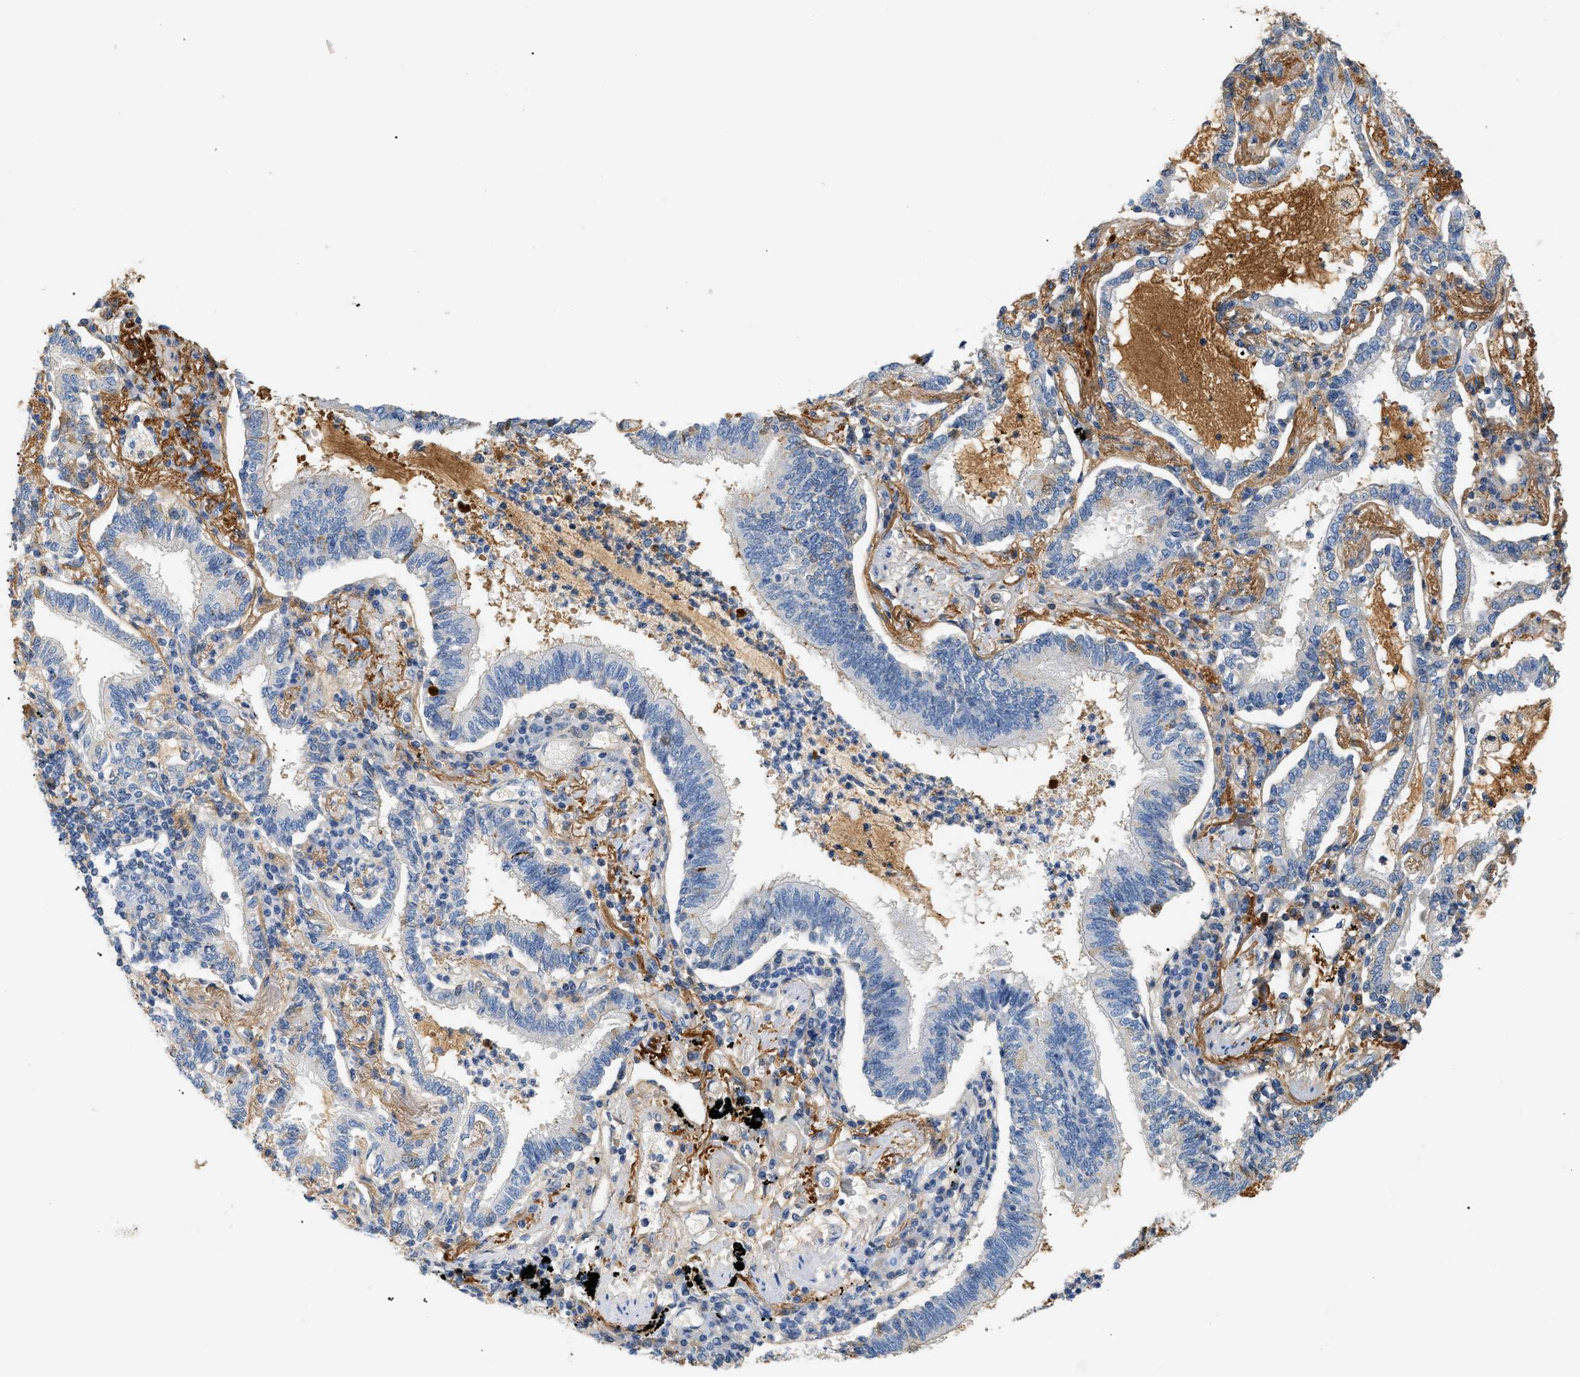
{"staining": {"intensity": "negative", "quantity": "none", "location": "none"}, "tissue": "lung cancer", "cell_type": "Tumor cells", "image_type": "cancer", "snomed": [{"axis": "morphology", "description": "Normal tissue, NOS"}, {"axis": "morphology", "description": "Adenocarcinoma, NOS"}, {"axis": "topography", "description": "Bronchus"}, {"axis": "topography", "description": "Lung"}], "caption": "An IHC photomicrograph of adenocarcinoma (lung) is shown. There is no staining in tumor cells of adenocarcinoma (lung). (DAB immunohistochemistry (IHC) visualized using brightfield microscopy, high magnification).", "gene": "CFH", "patient": {"sex": "female", "age": 70}}